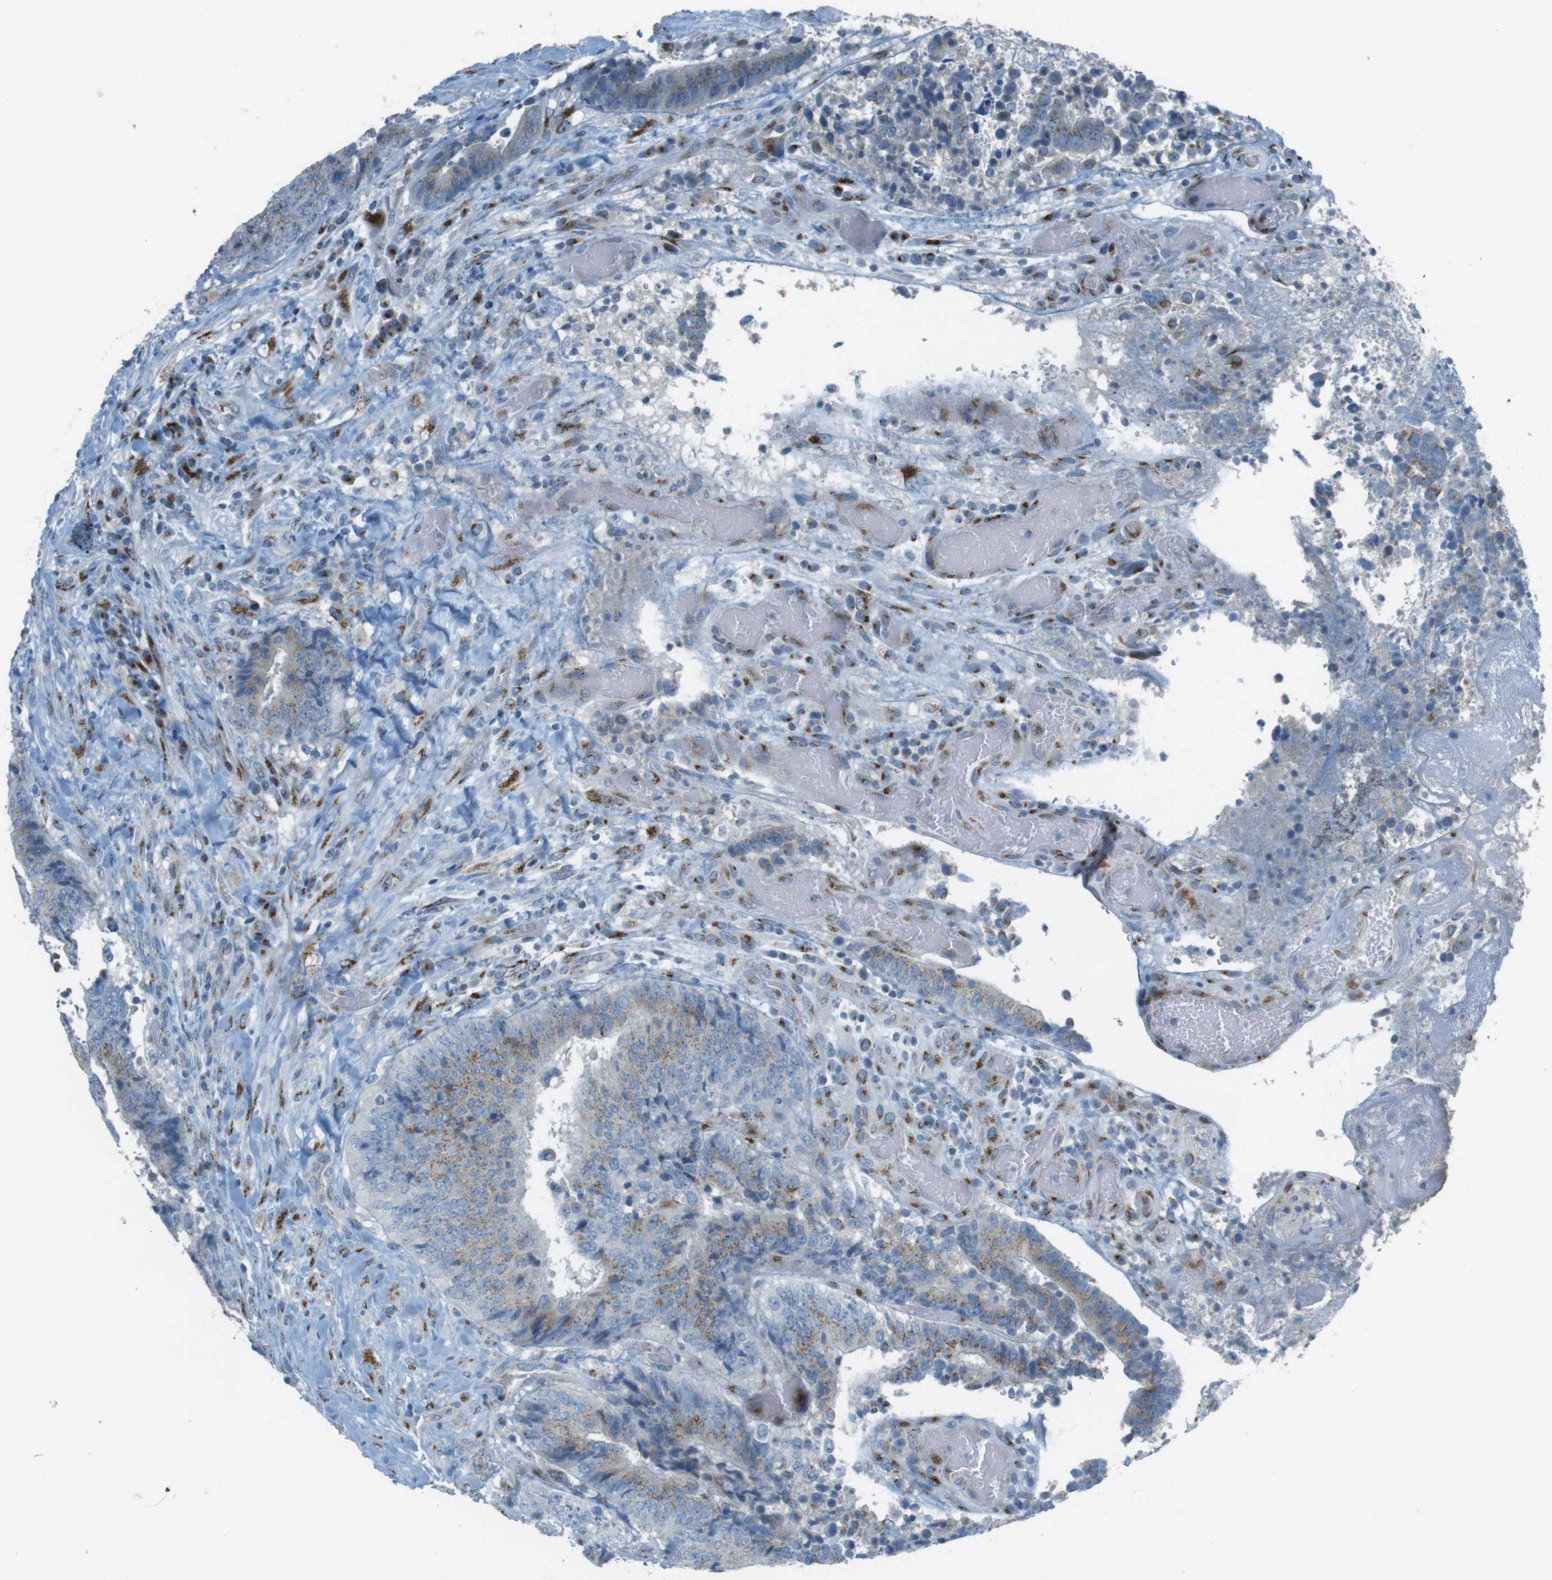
{"staining": {"intensity": "weak", "quantity": "25%-75%", "location": "cytoplasmic/membranous"}, "tissue": "colorectal cancer", "cell_type": "Tumor cells", "image_type": "cancer", "snomed": [{"axis": "morphology", "description": "Adenocarcinoma, NOS"}, {"axis": "topography", "description": "Rectum"}], "caption": "Protein expression analysis of human colorectal cancer reveals weak cytoplasmic/membranous positivity in about 25%-75% of tumor cells.", "gene": "TXNDC15", "patient": {"sex": "male", "age": 72}}